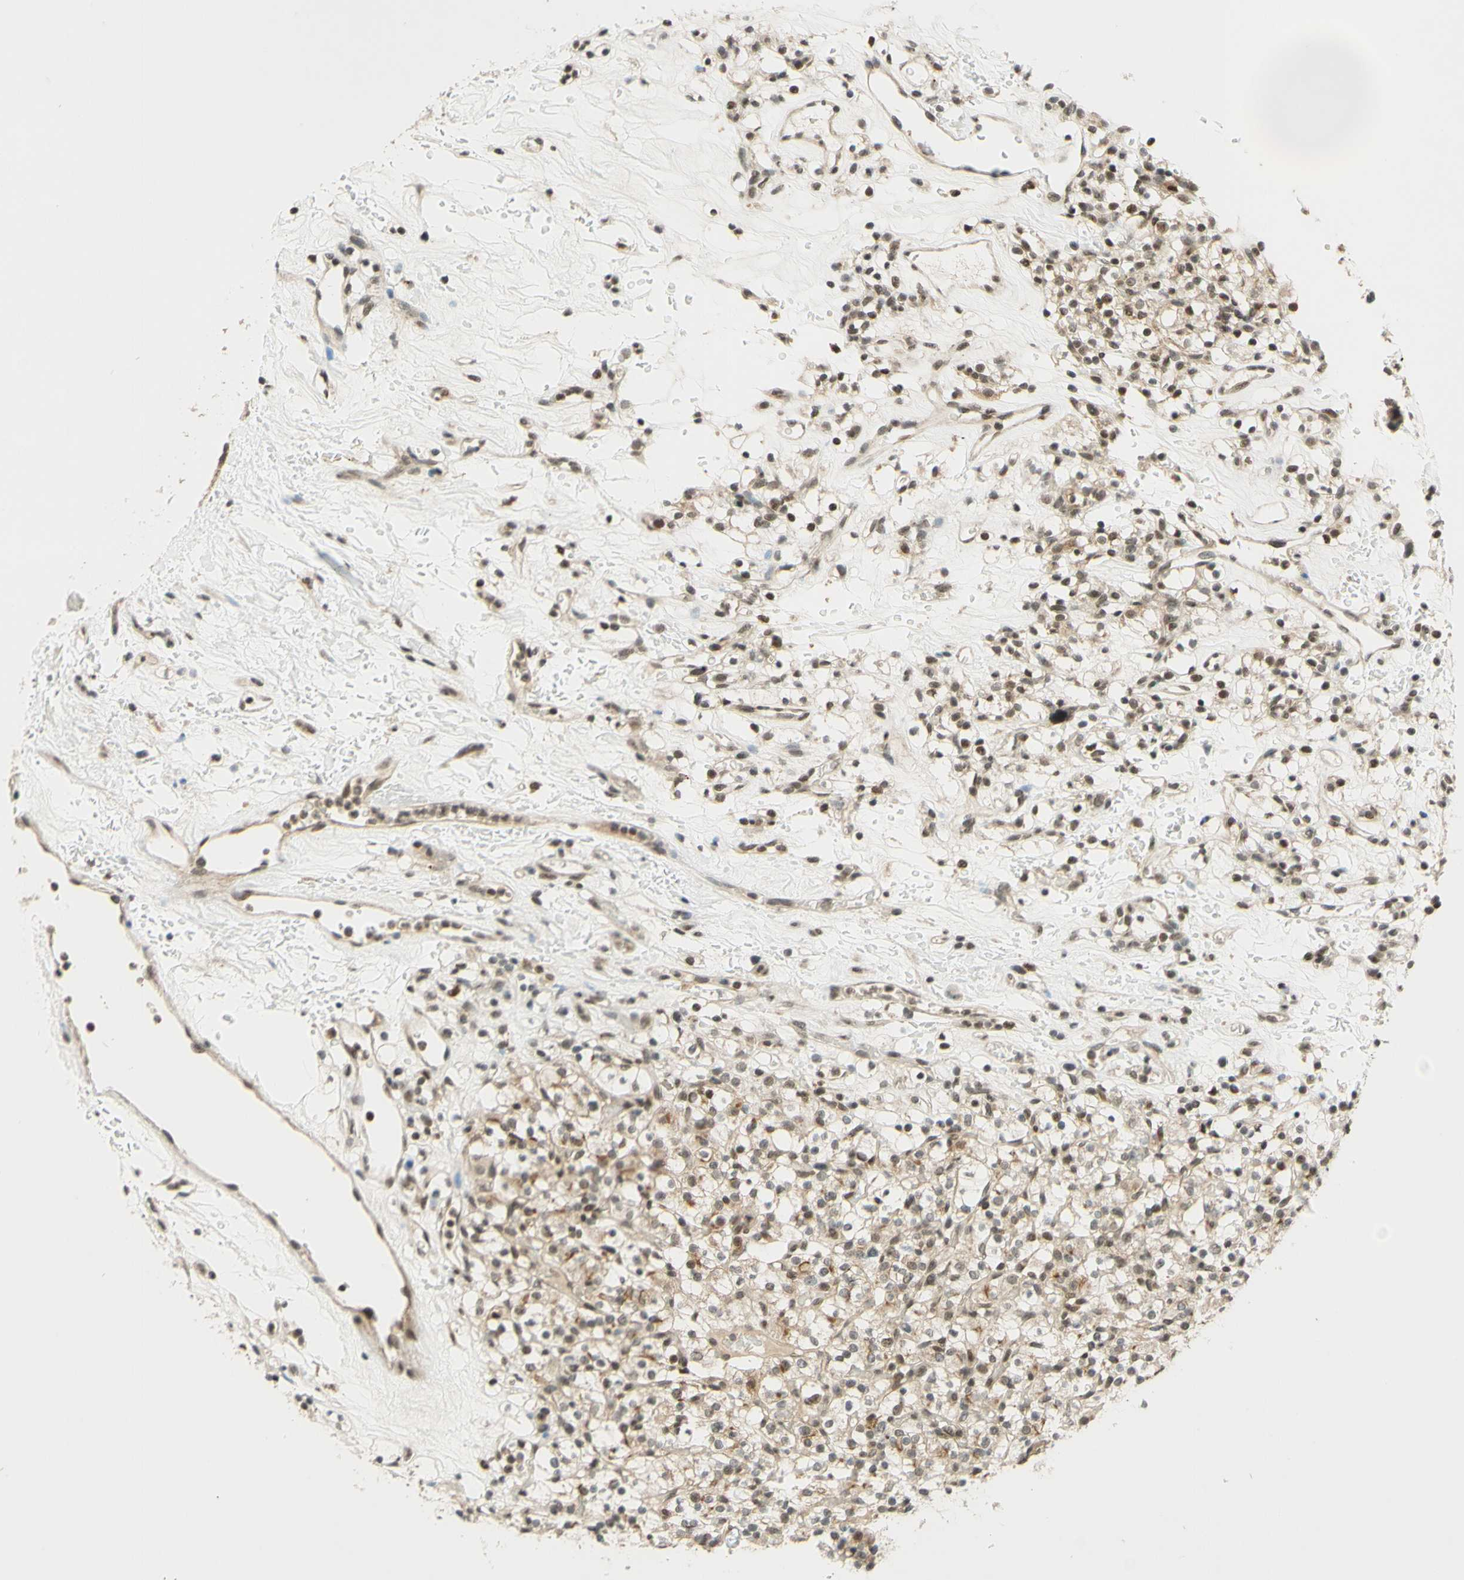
{"staining": {"intensity": "weak", "quantity": ">75%", "location": "nuclear"}, "tissue": "renal cancer", "cell_type": "Tumor cells", "image_type": "cancer", "snomed": [{"axis": "morphology", "description": "Normal tissue, NOS"}, {"axis": "morphology", "description": "Adenocarcinoma, NOS"}, {"axis": "topography", "description": "Kidney"}], "caption": "About >75% of tumor cells in human adenocarcinoma (renal) show weak nuclear protein positivity as visualized by brown immunohistochemical staining.", "gene": "SMARCB1", "patient": {"sex": "female", "age": 72}}